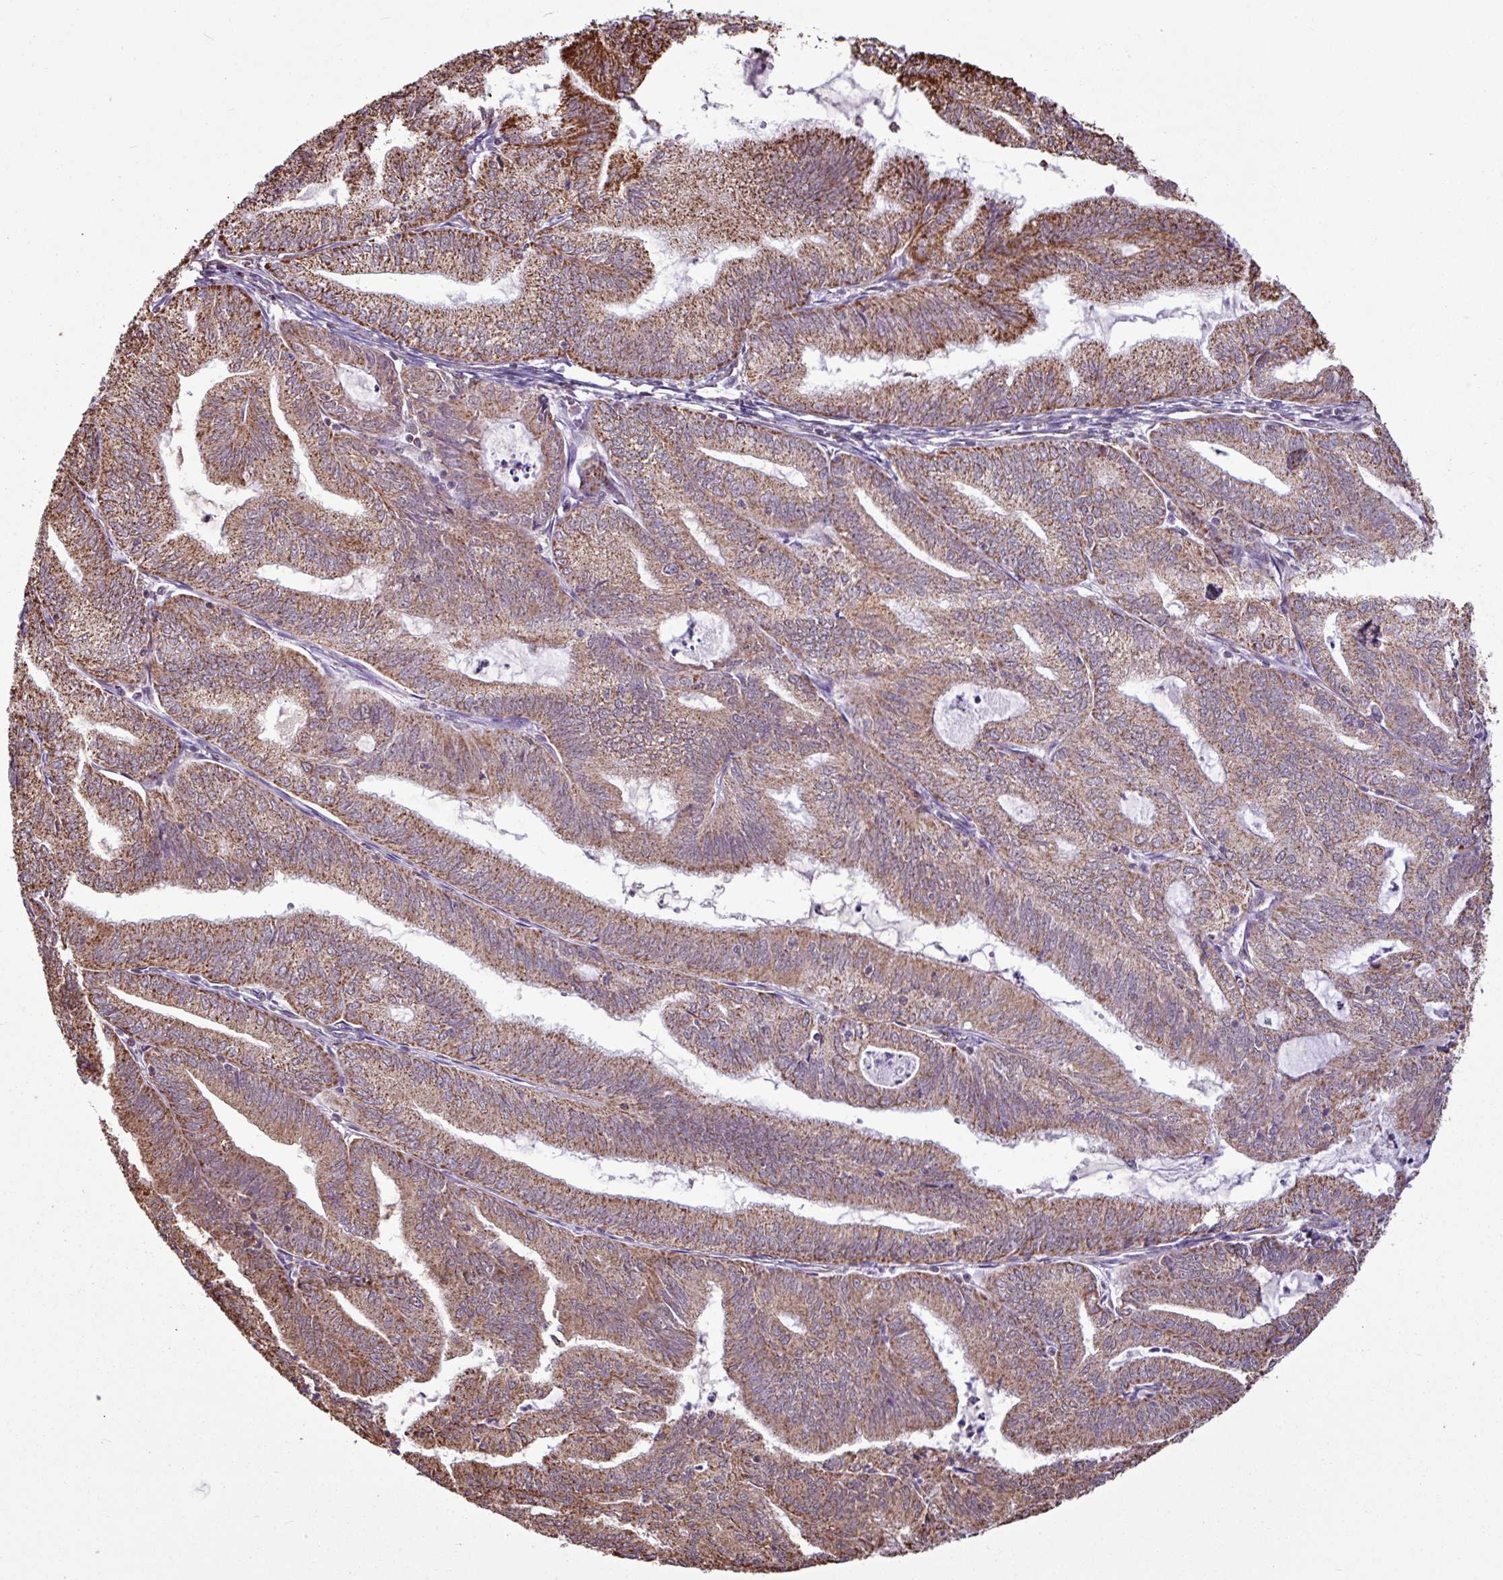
{"staining": {"intensity": "moderate", "quantity": ">75%", "location": "cytoplasmic/membranous"}, "tissue": "endometrial cancer", "cell_type": "Tumor cells", "image_type": "cancer", "snomed": [{"axis": "morphology", "description": "Adenocarcinoma, NOS"}, {"axis": "topography", "description": "Endometrium"}], "caption": "Tumor cells reveal medium levels of moderate cytoplasmic/membranous positivity in about >75% of cells in endometrial cancer. The staining was performed using DAB (3,3'-diaminobenzidine), with brown indicating positive protein expression. Nuclei are stained blue with hematoxylin.", "gene": "ALG8", "patient": {"sex": "female", "age": 70}}